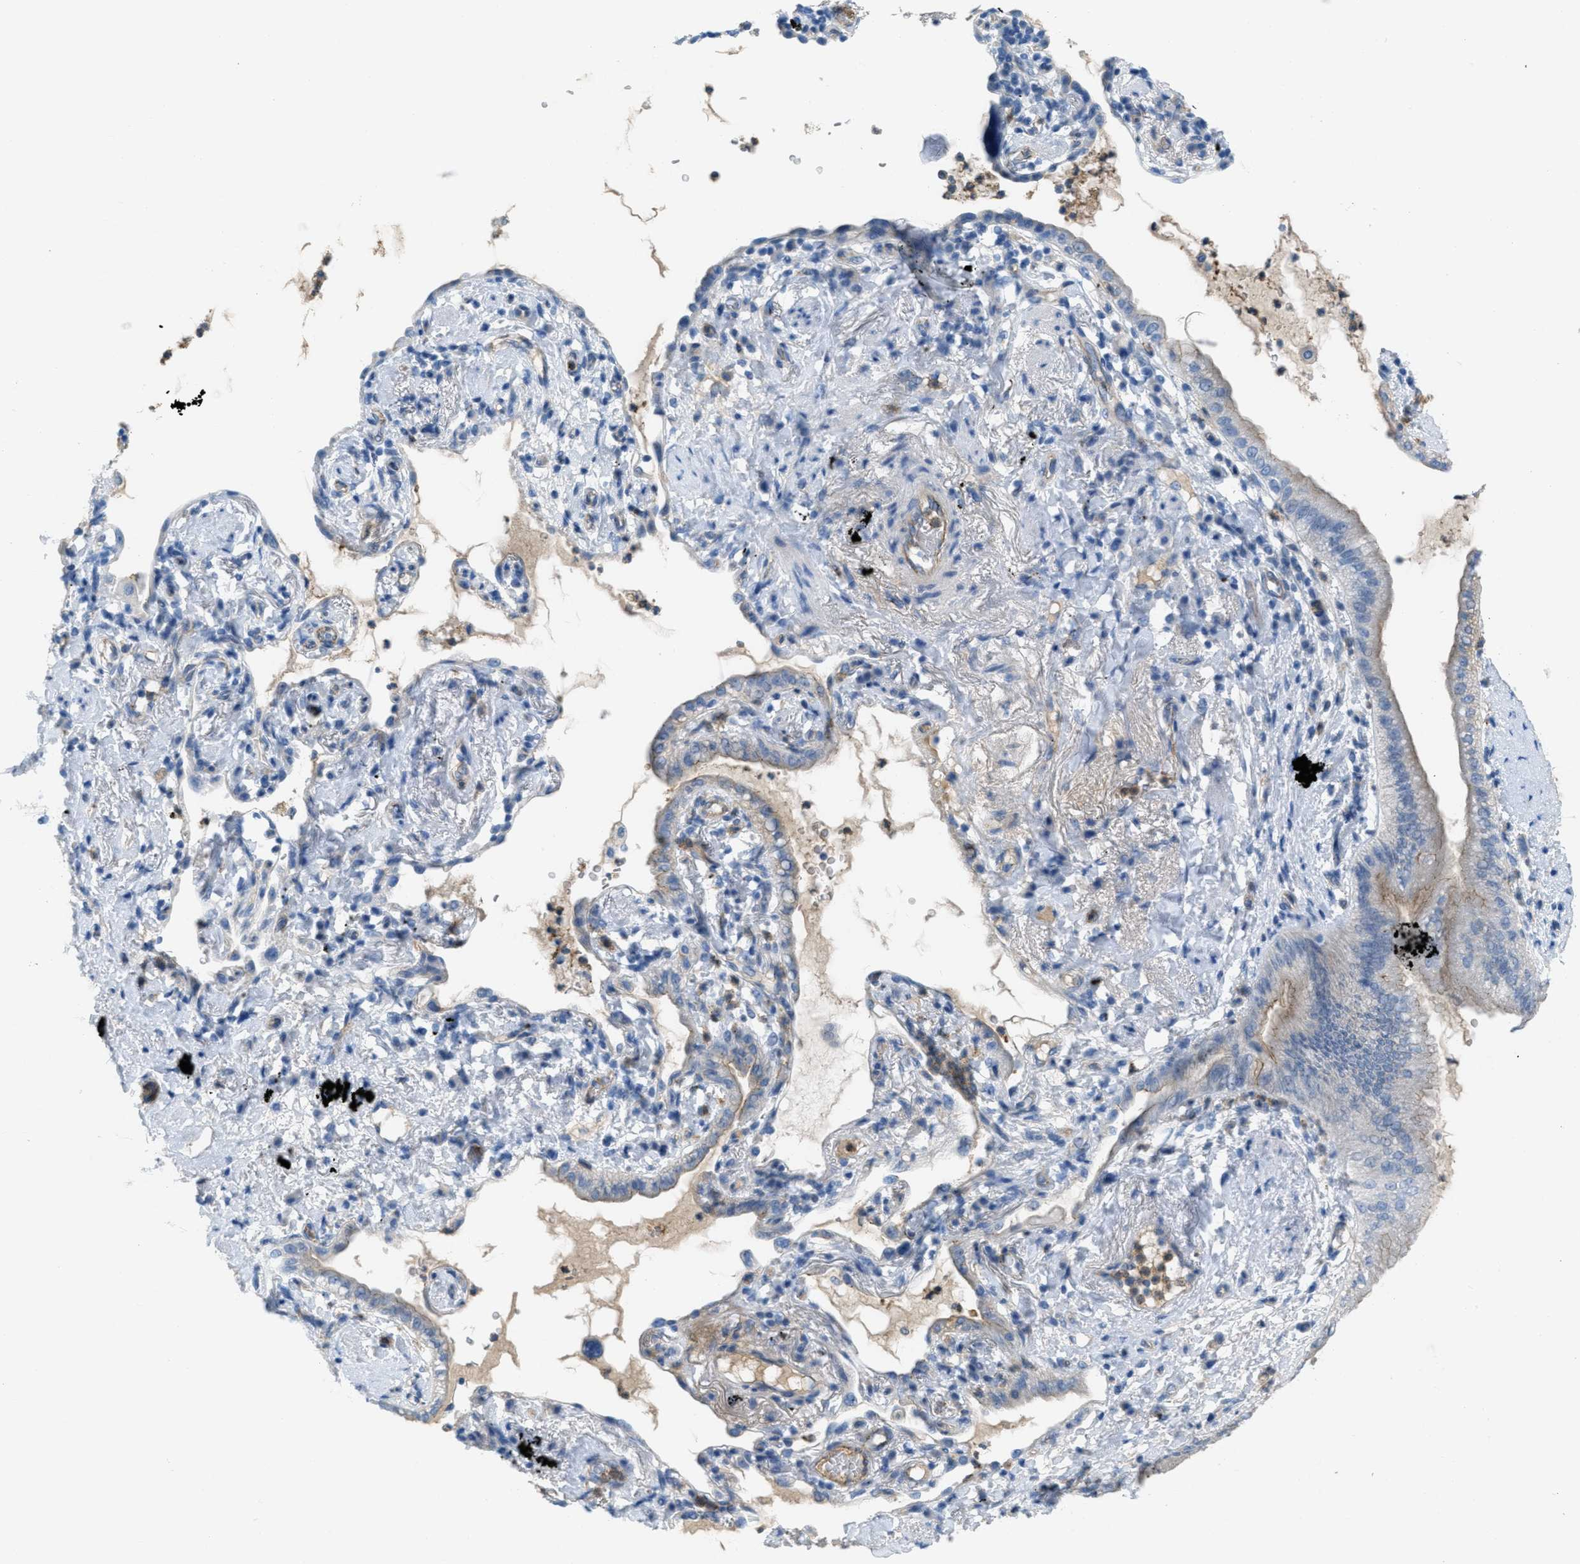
{"staining": {"intensity": "weak", "quantity": "25%-75%", "location": "cytoplasmic/membranous"}, "tissue": "lung cancer", "cell_type": "Tumor cells", "image_type": "cancer", "snomed": [{"axis": "morphology", "description": "Normal tissue, NOS"}, {"axis": "morphology", "description": "Adenocarcinoma, NOS"}, {"axis": "topography", "description": "Bronchus"}, {"axis": "topography", "description": "Lung"}], "caption": "Immunohistochemistry of adenocarcinoma (lung) demonstrates low levels of weak cytoplasmic/membranous staining in about 25%-75% of tumor cells. Using DAB (3,3'-diaminobenzidine) (brown) and hematoxylin (blue) stains, captured at high magnification using brightfield microscopy.", "gene": "CRB3", "patient": {"sex": "female", "age": 70}}